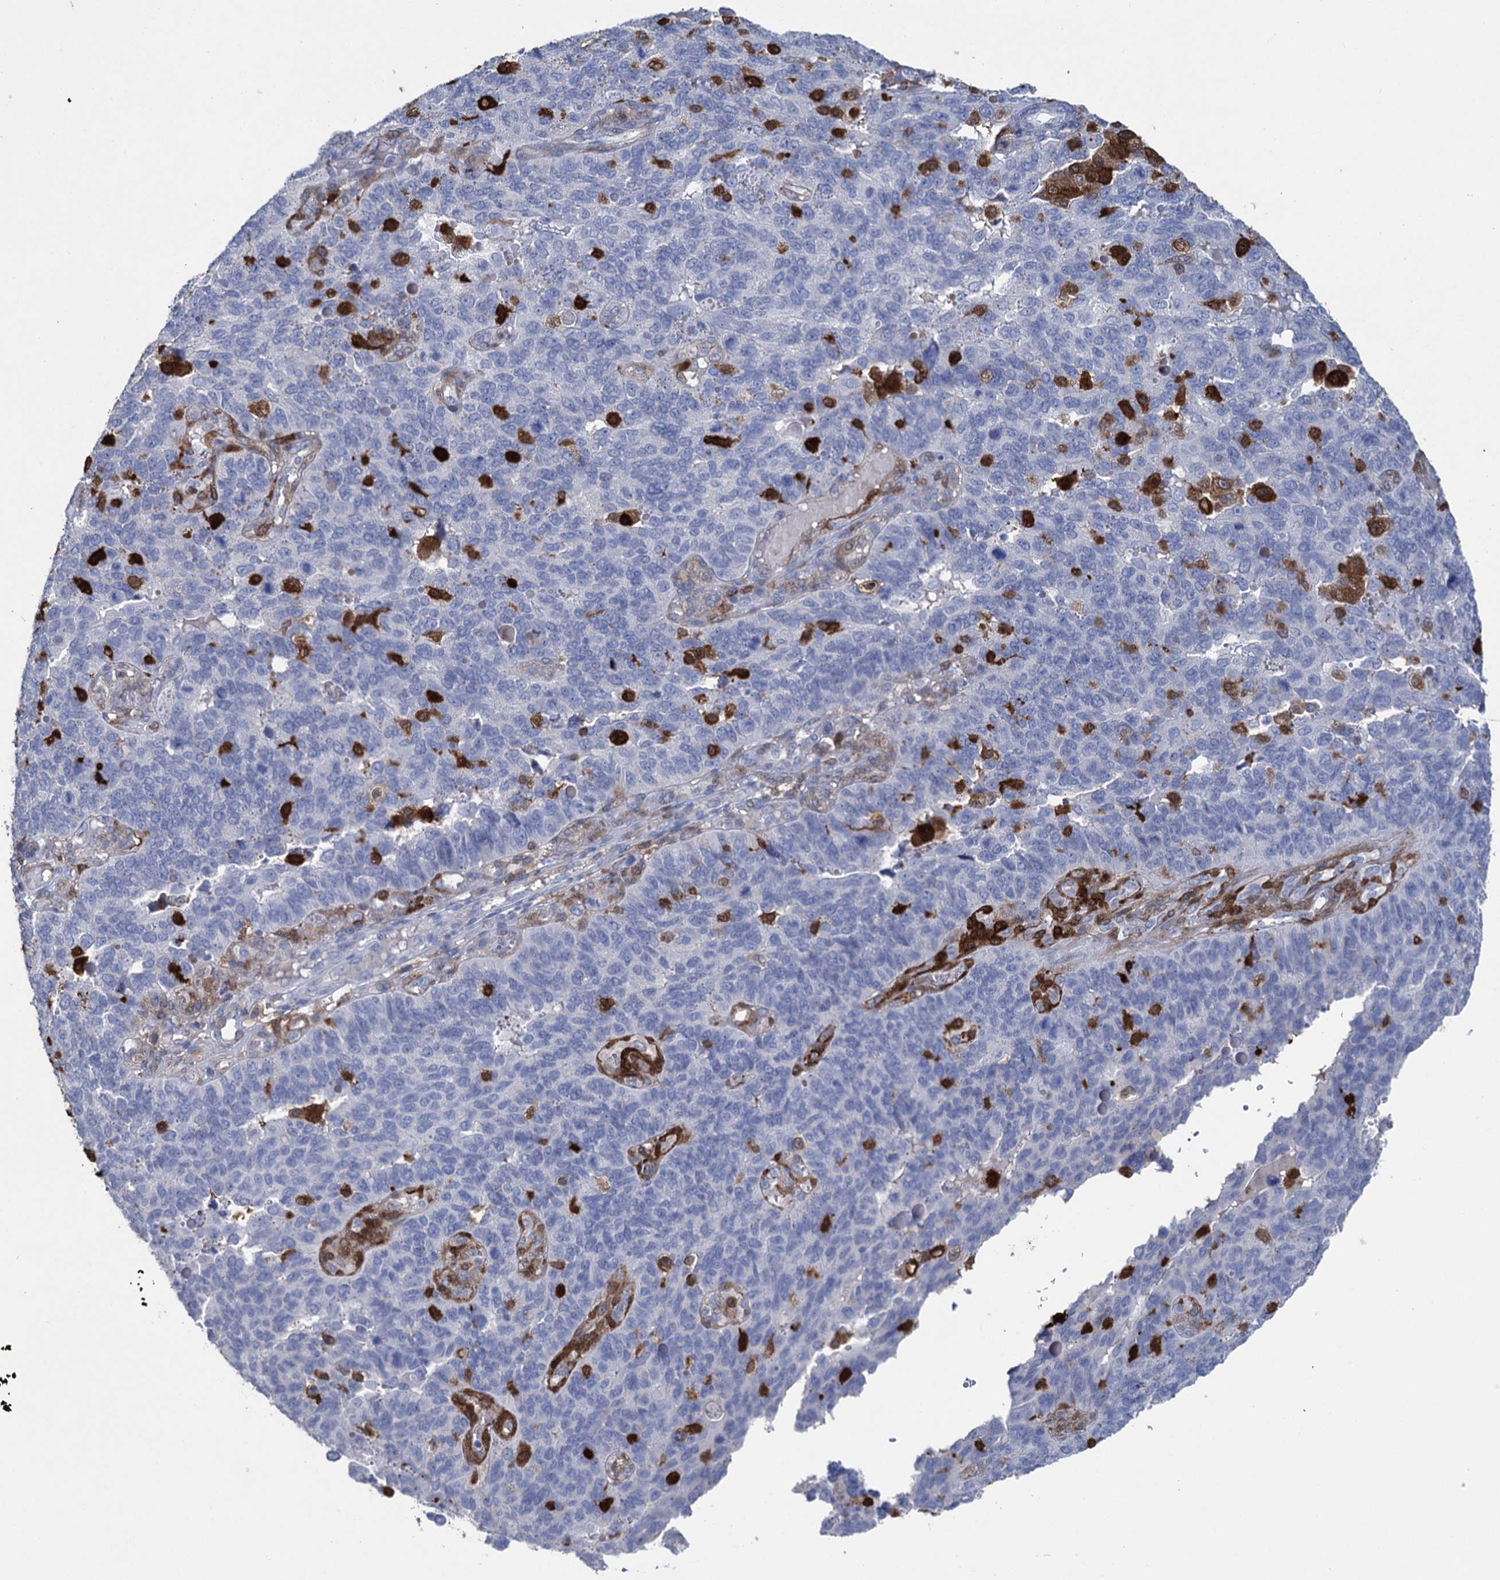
{"staining": {"intensity": "negative", "quantity": "none", "location": "none"}, "tissue": "endometrial cancer", "cell_type": "Tumor cells", "image_type": "cancer", "snomed": [{"axis": "morphology", "description": "Adenocarcinoma, NOS"}, {"axis": "topography", "description": "Endometrium"}], "caption": "Immunohistochemistry of human endometrial cancer exhibits no expression in tumor cells.", "gene": "FABP5", "patient": {"sex": "female", "age": 66}}